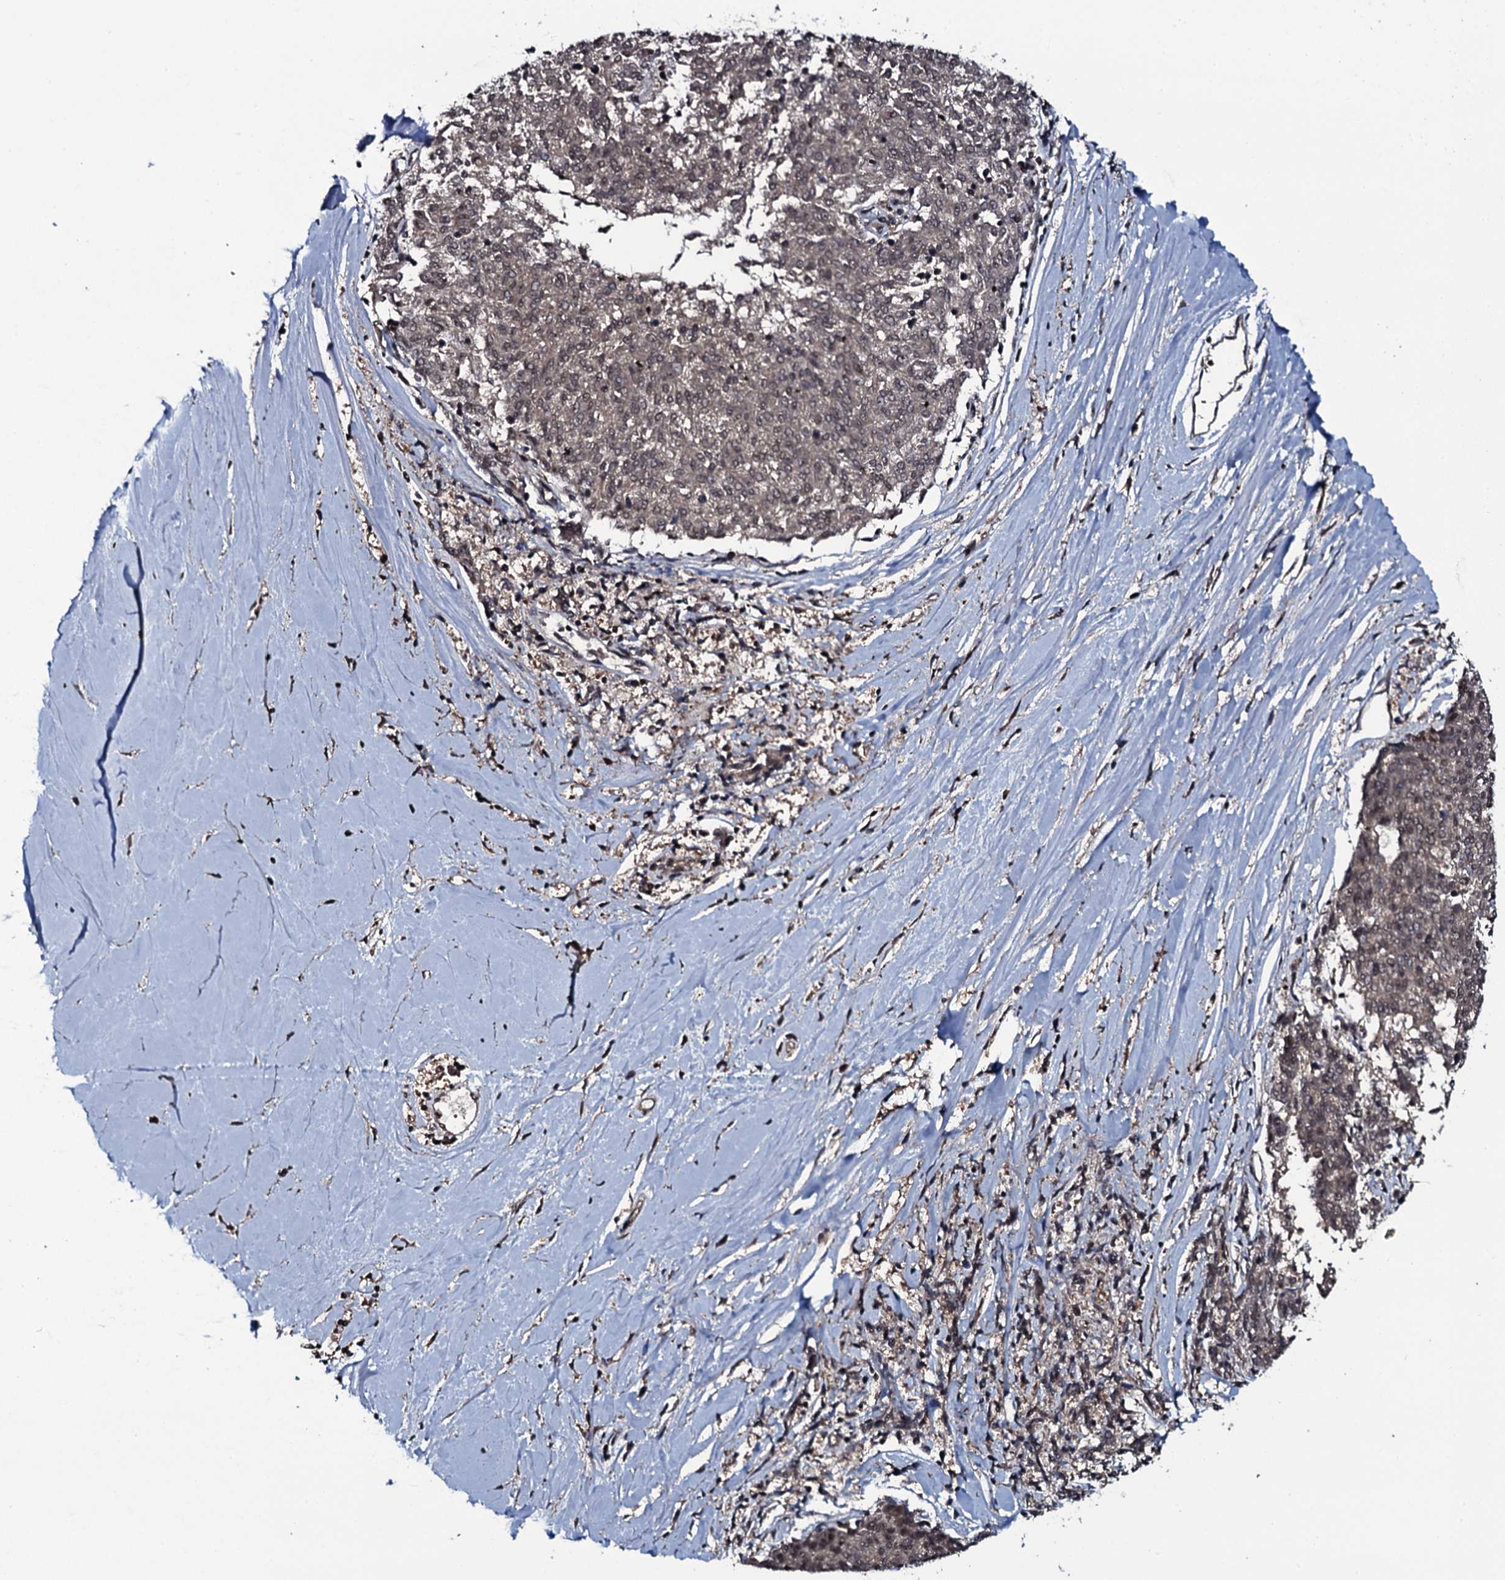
{"staining": {"intensity": "weak", "quantity": ">75%", "location": "nuclear"}, "tissue": "melanoma", "cell_type": "Tumor cells", "image_type": "cancer", "snomed": [{"axis": "morphology", "description": "Malignant melanoma, NOS"}, {"axis": "topography", "description": "Skin"}], "caption": "This is an image of immunohistochemistry (IHC) staining of melanoma, which shows weak positivity in the nuclear of tumor cells.", "gene": "HDDC3", "patient": {"sex": "female", "age": 72}}